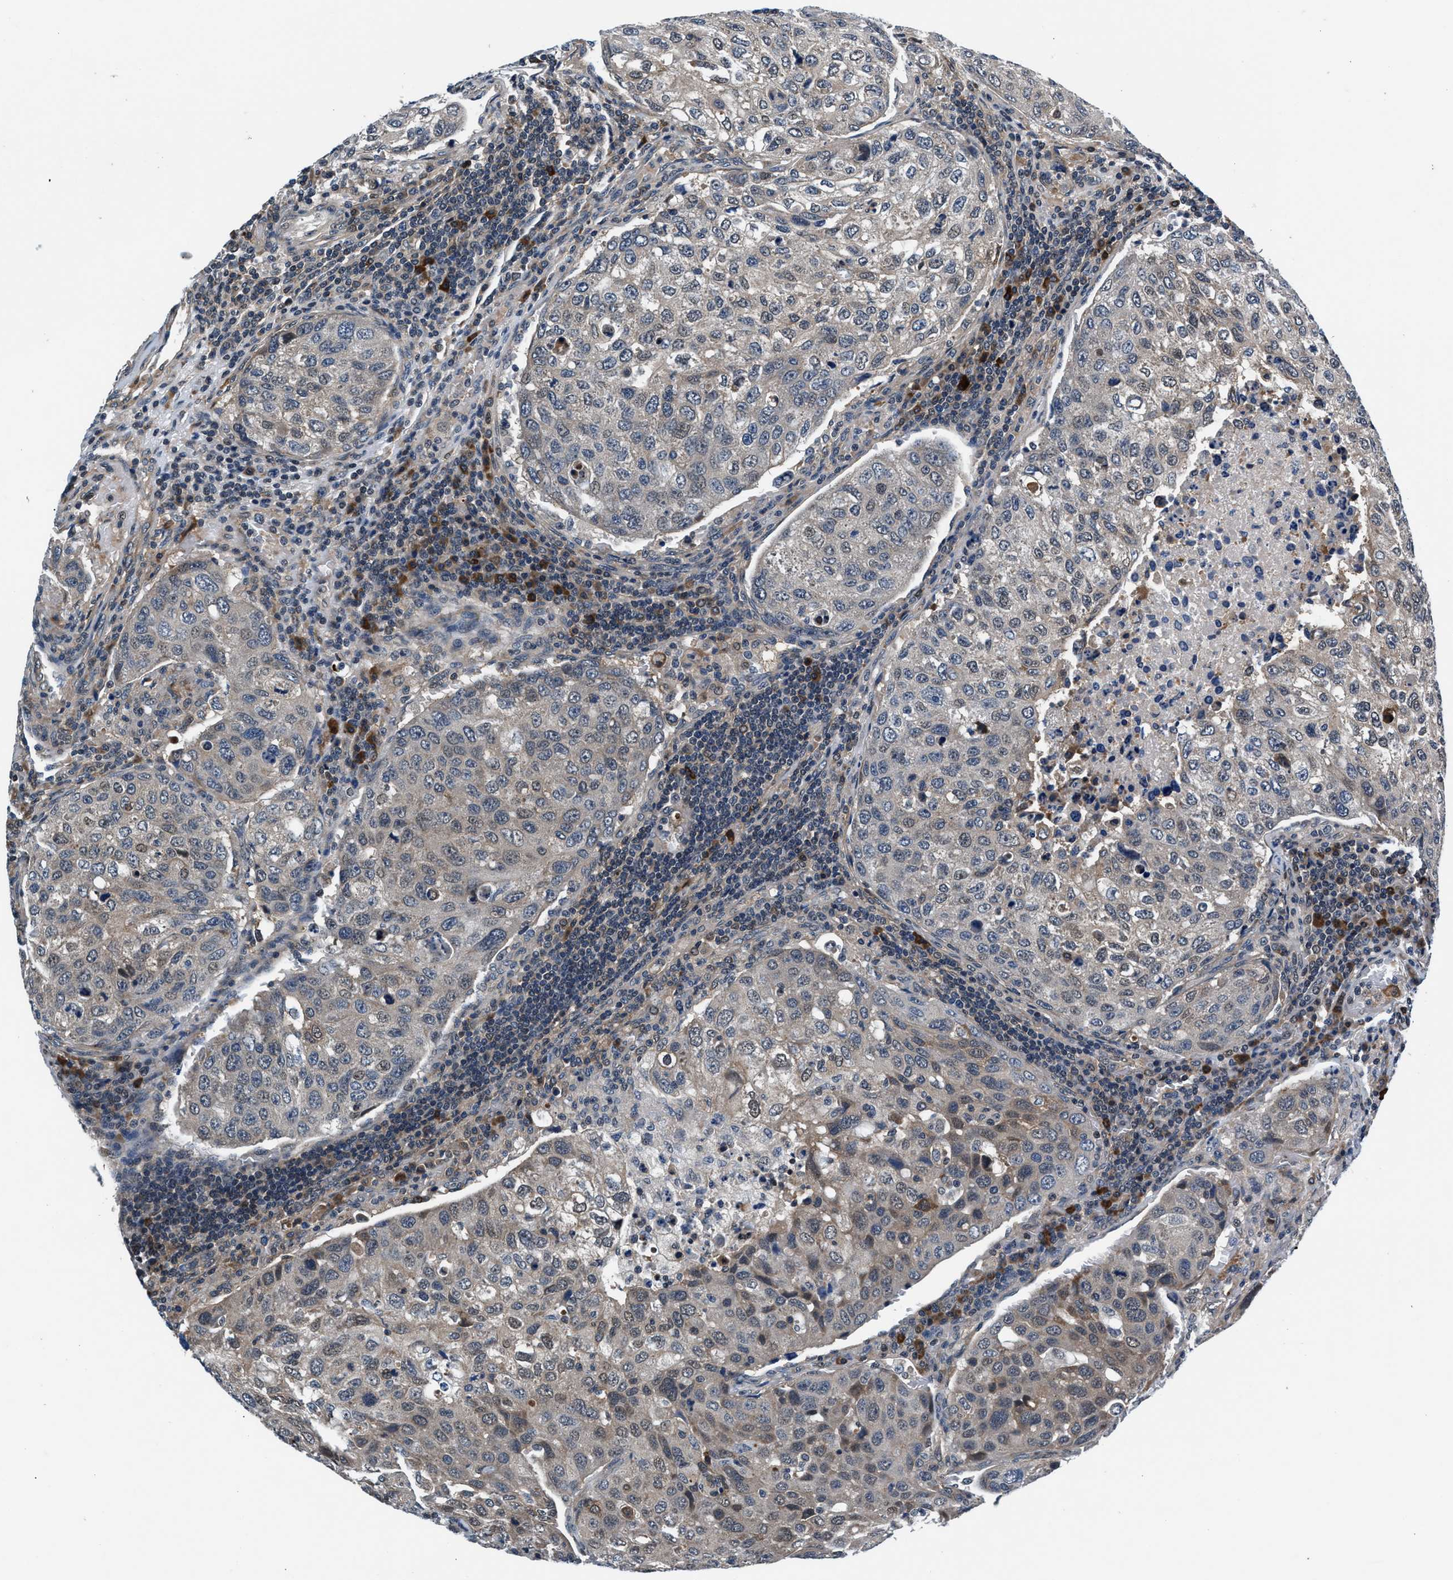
{"staining": {"intensity": "weak", "quantity": "<25%", "location": "cytoplasmic/membranous"}, "tissue": "urothelial cancer", "cell_type": "Tumor cells", "image_type": "cancer", "snomed": [{"axis": "morphology", "description": "Urothelial carcinoma, High grade"}, {"axis": "topography", "description": "Lymph node"}, {"axis": "topography", "description": "Urinary bladder"}], "caption": "Immunohistochemical staining of urothelial cancer shows no significant staining in tumor cells.", "gene": "PRPSAP2", "patient": {"sex": "male", "age": 51}}